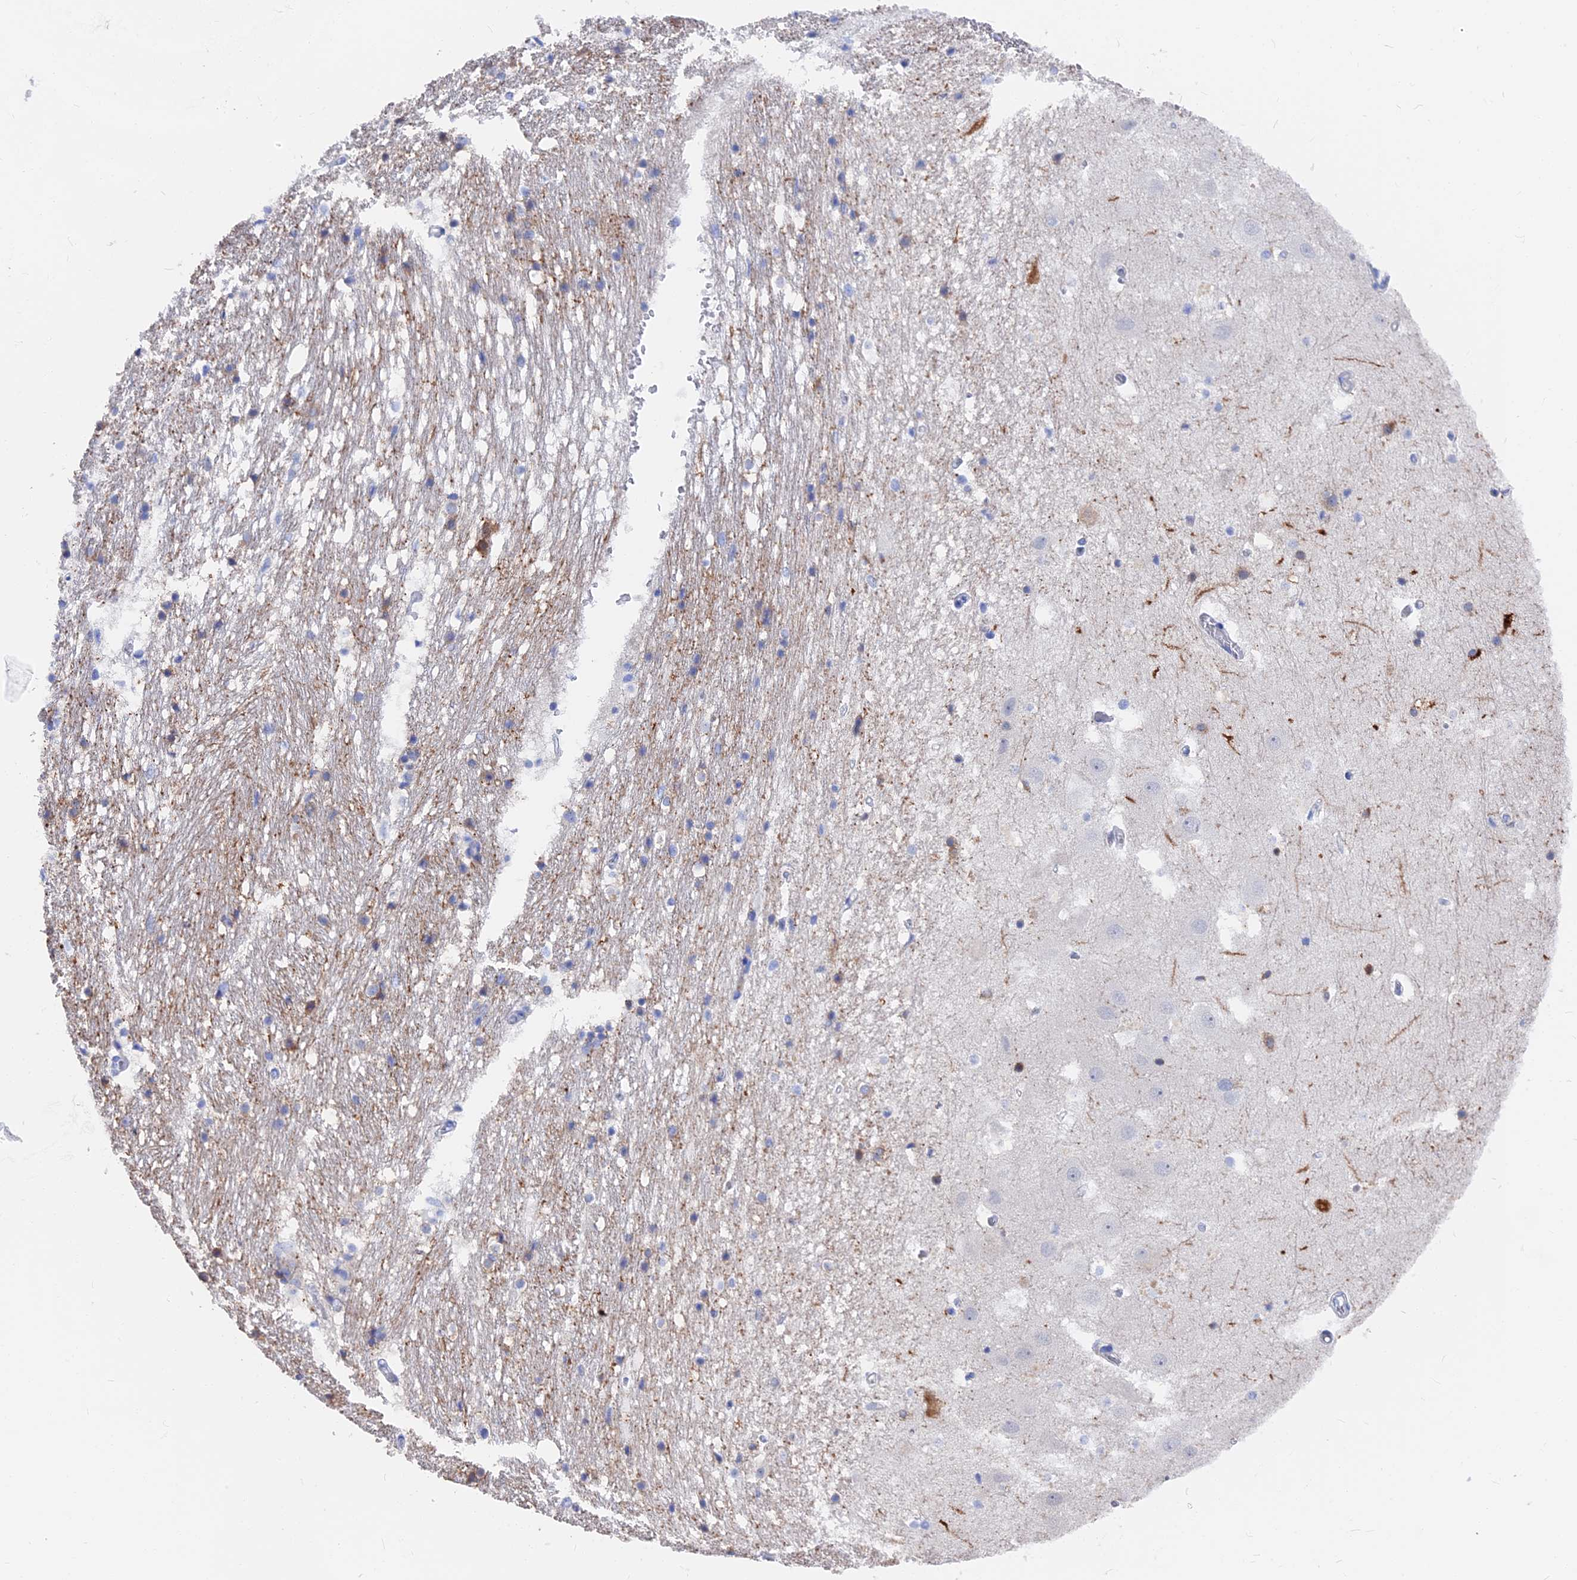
{"staining": {"intensity": "negative", "quantity": "none", "location": "none"}, "tissue": "hippocampus", "cell_type": "Glial cells", "image_type": "normal", "snomed": [{"axis": "morphology", "description": "Normal tissue, NOS"}, {"axis": "topography", "description": "Hippocampus"}], "caption": "The photomicrograph reveals no significant positivity in glial cells of hippocampus.", "gene": "VPS33B", "patient": {"sex": "female", "age": 52}}